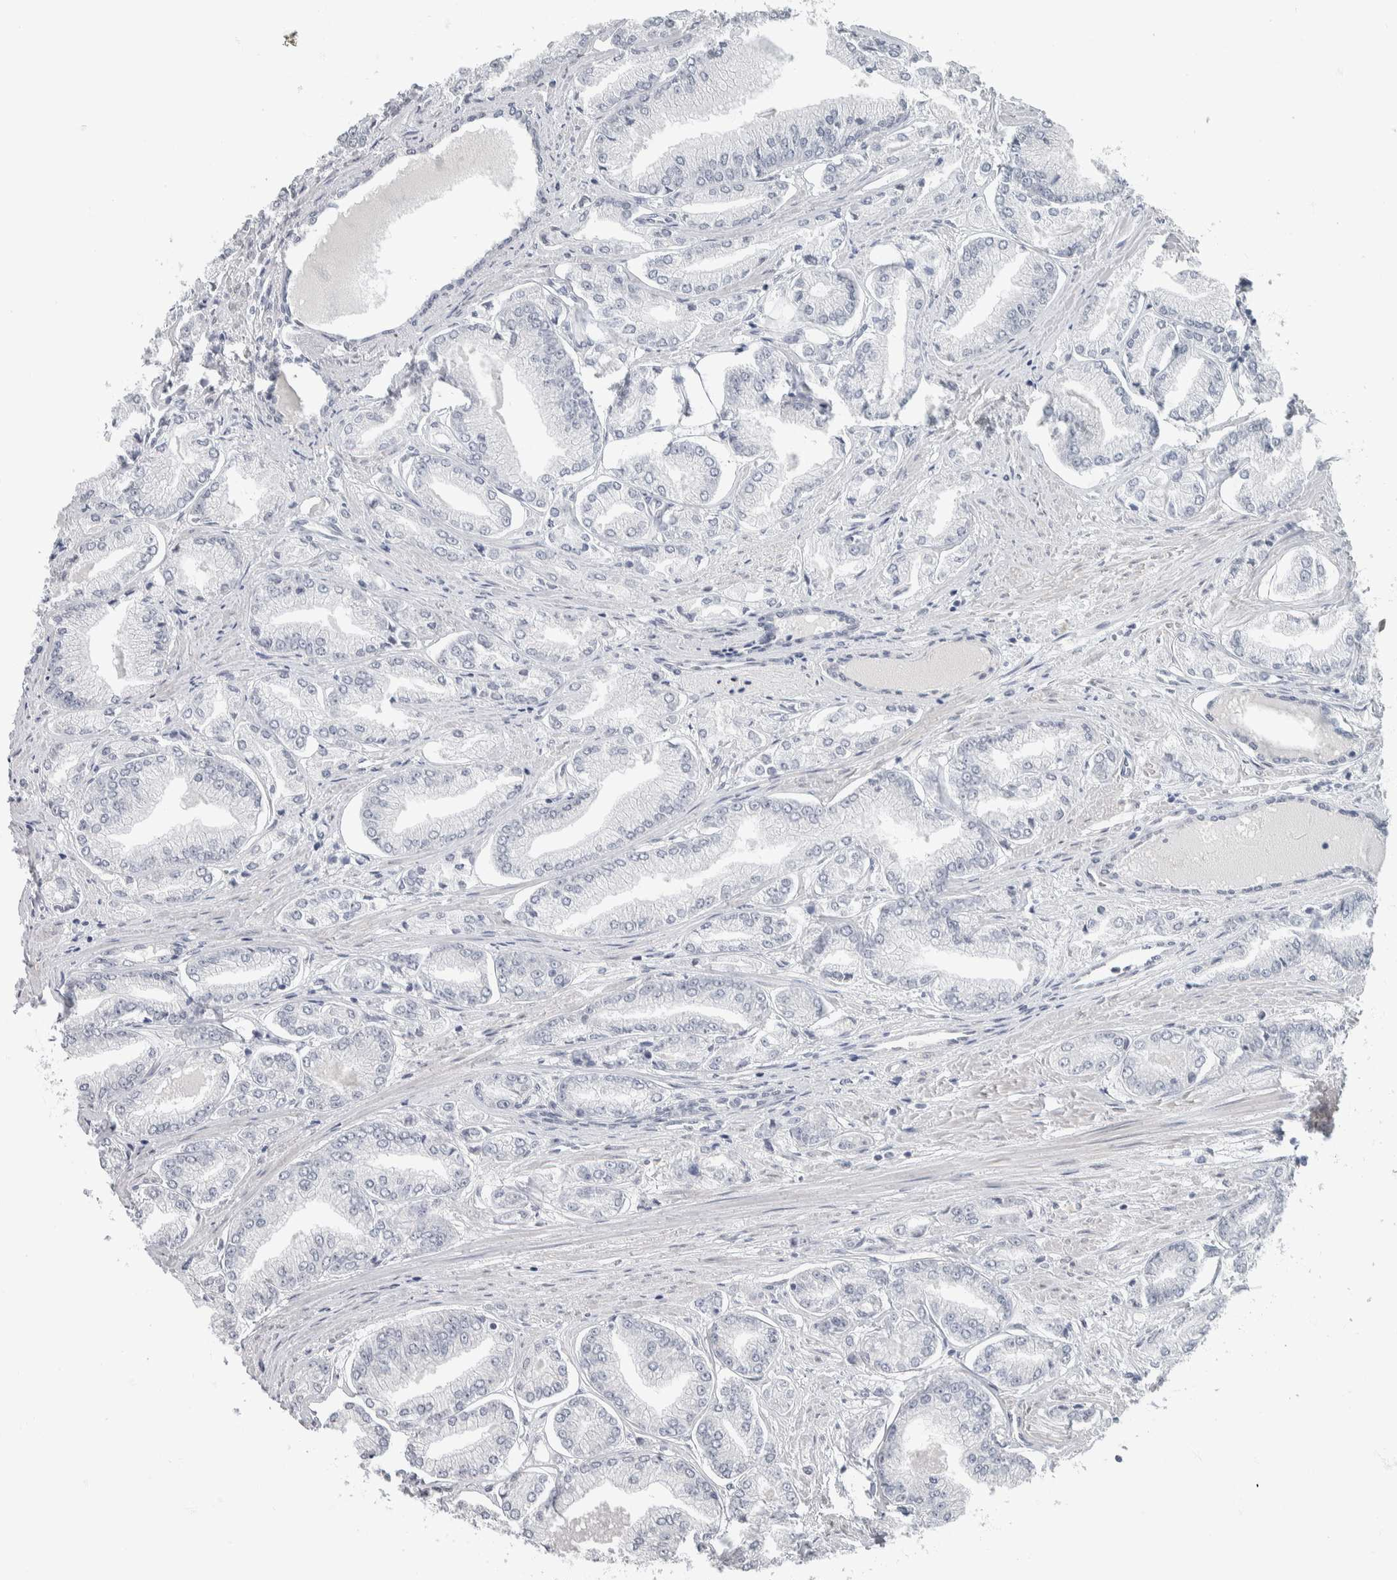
{"staining": {"intensity": "negative", "quantity": "none", "location": "none"}, "tissue": "prostate cancer", "cell_type": "Tumor cells", "image_type": "cancer", "snomed": [{"axis": "morphology", "description": "Adenocarcinoma, Low grade"}, {"axis": "topography", "description": "Prostate"}], "caption": "Low-grade adenocarcinoma (prostate) stained for a protein using IHC exhibits no staining tumor cells.", "gene": "NEFM", "patient": {"sex": "male", "age": 52}}